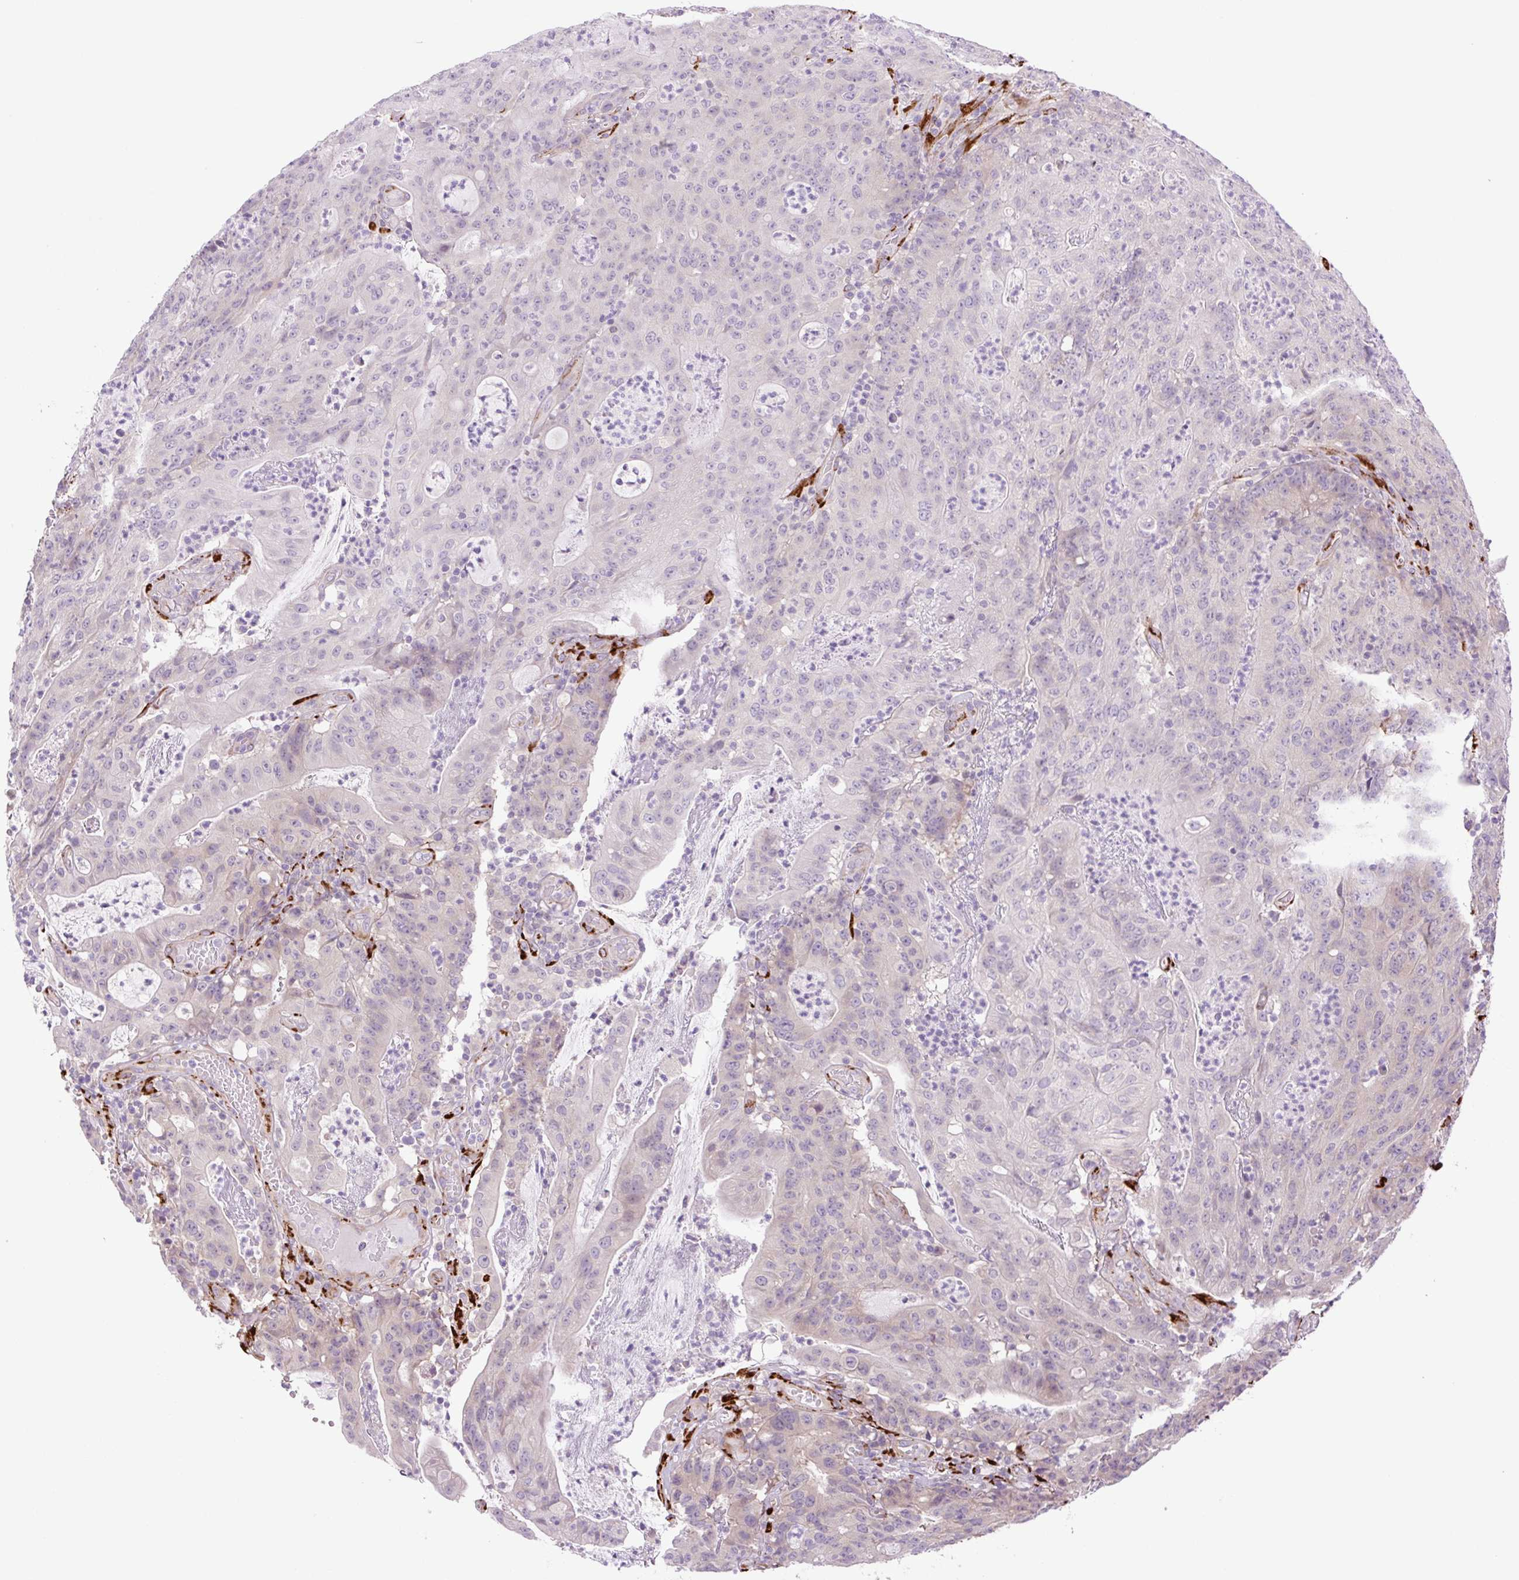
{"staining": {"intensity": "negative", "quantity": "none", "location": "none"}, "tissue": "colorectal cancer", "cell_type": "Tumor cells", "image_type": "cancer", "snomed": [{"axis": "morphology", "description": "Adenocarcinoma, NOS"}, {"axis": "topography", "description": "Colon"}], "caption": "DAB immunohistochemical staining of adenocarcinoma (colorectal) demonstrates no significant expression in tumor cells.", "gene": "COL5A1", "patient": {"sex": "male", "age": 83}}